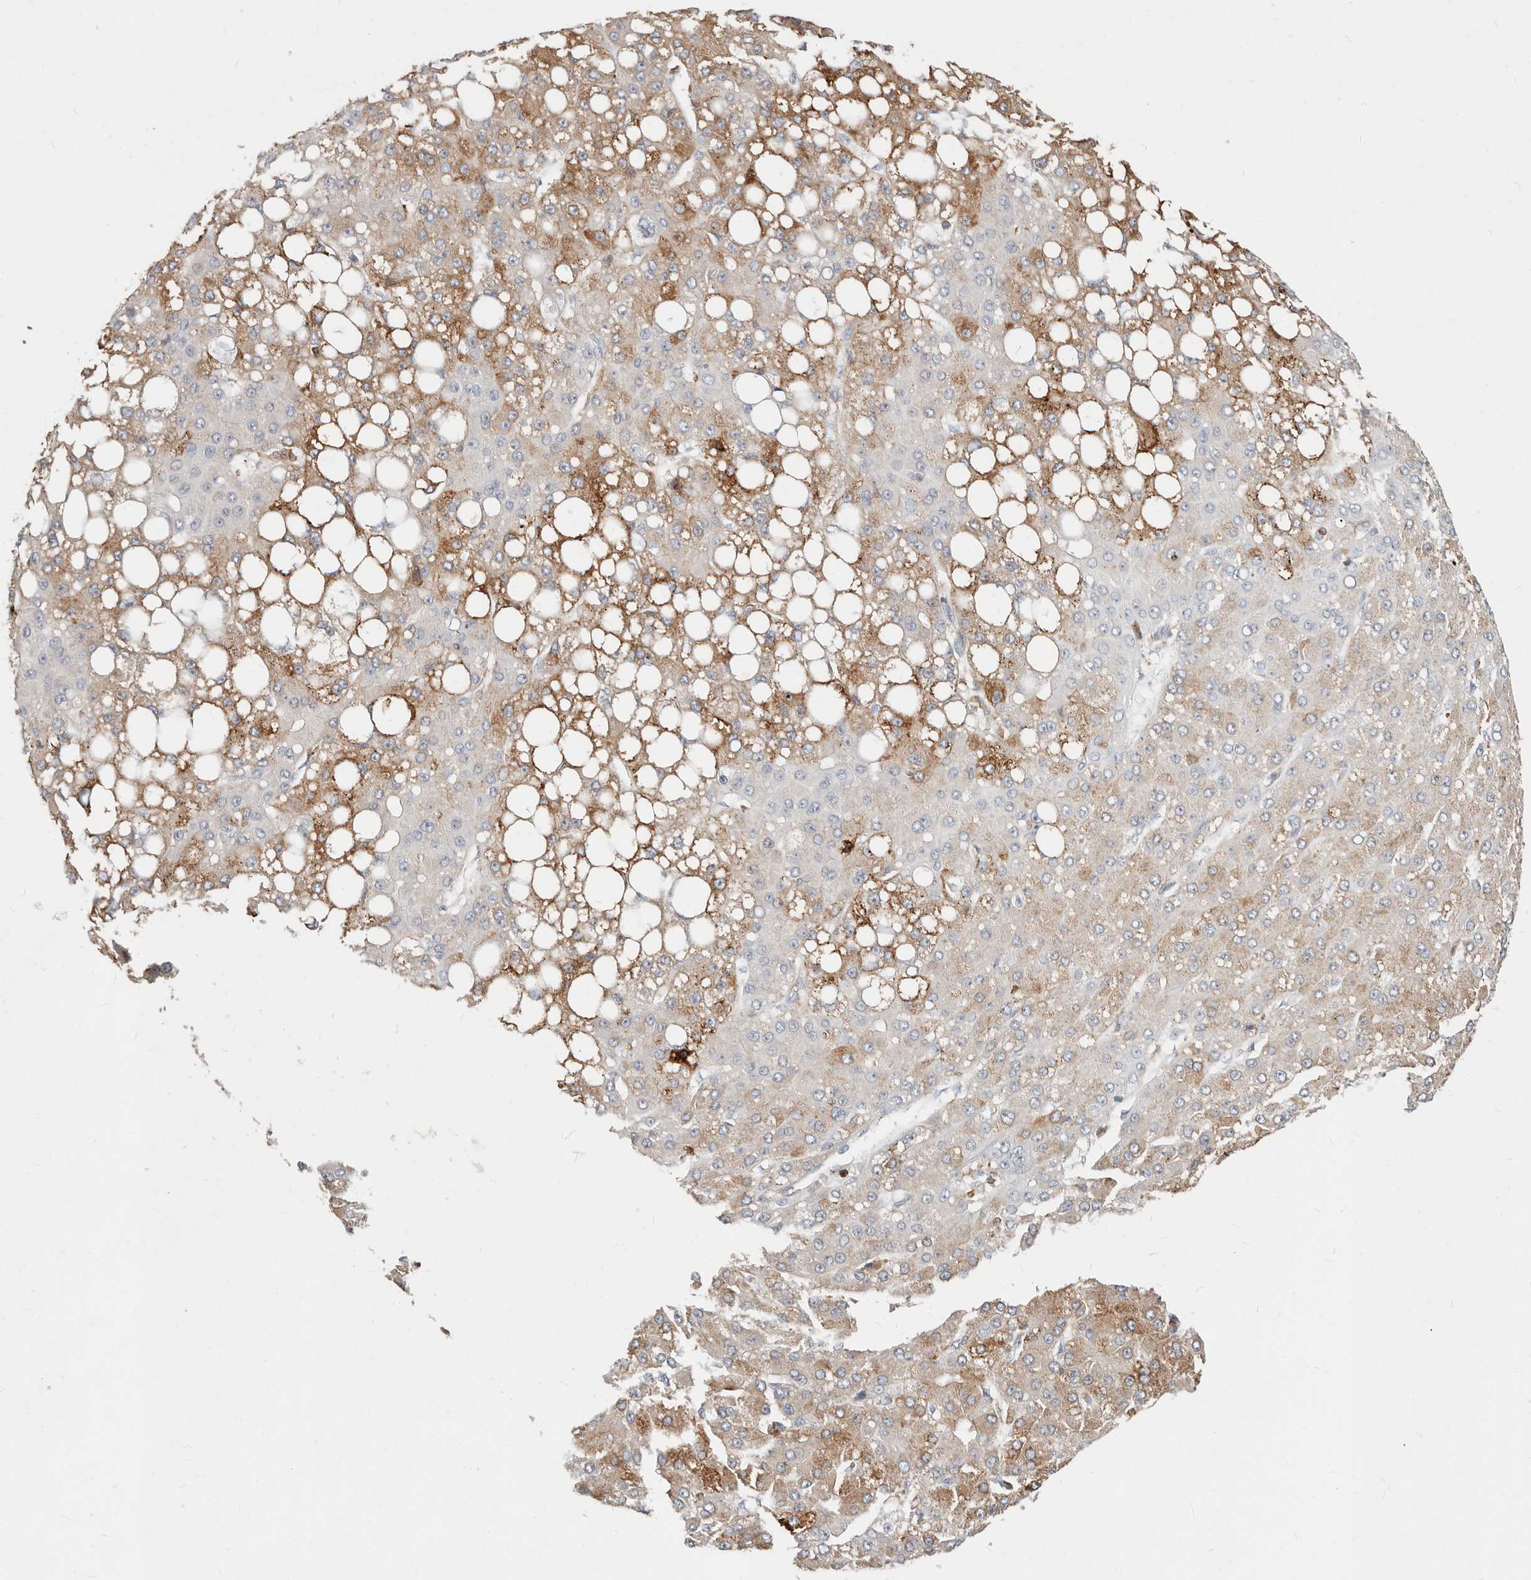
{"staining": {"intensity": "moderate", "quantity": ">75%", "location": "cytoplasmic/membranous"}, "tissue": "liver cancer", "cell_type": "Tumor cells", "image_type": "cancer", "snomed": [{"axis": "morphology", "description": "Carcinoma, Hepatocellular, NOS"}, {"axis": "topography", "description": "Liver"}], "caption": "This histopathology image reveals IHC staining of liver hepatocellular carcinoma, with medium moderate cytoplasmic/membranous staining in approximately >75% of tumor cells.", "gene": "TMEM63B", "patient": {"sex": "male", "age": 67}}